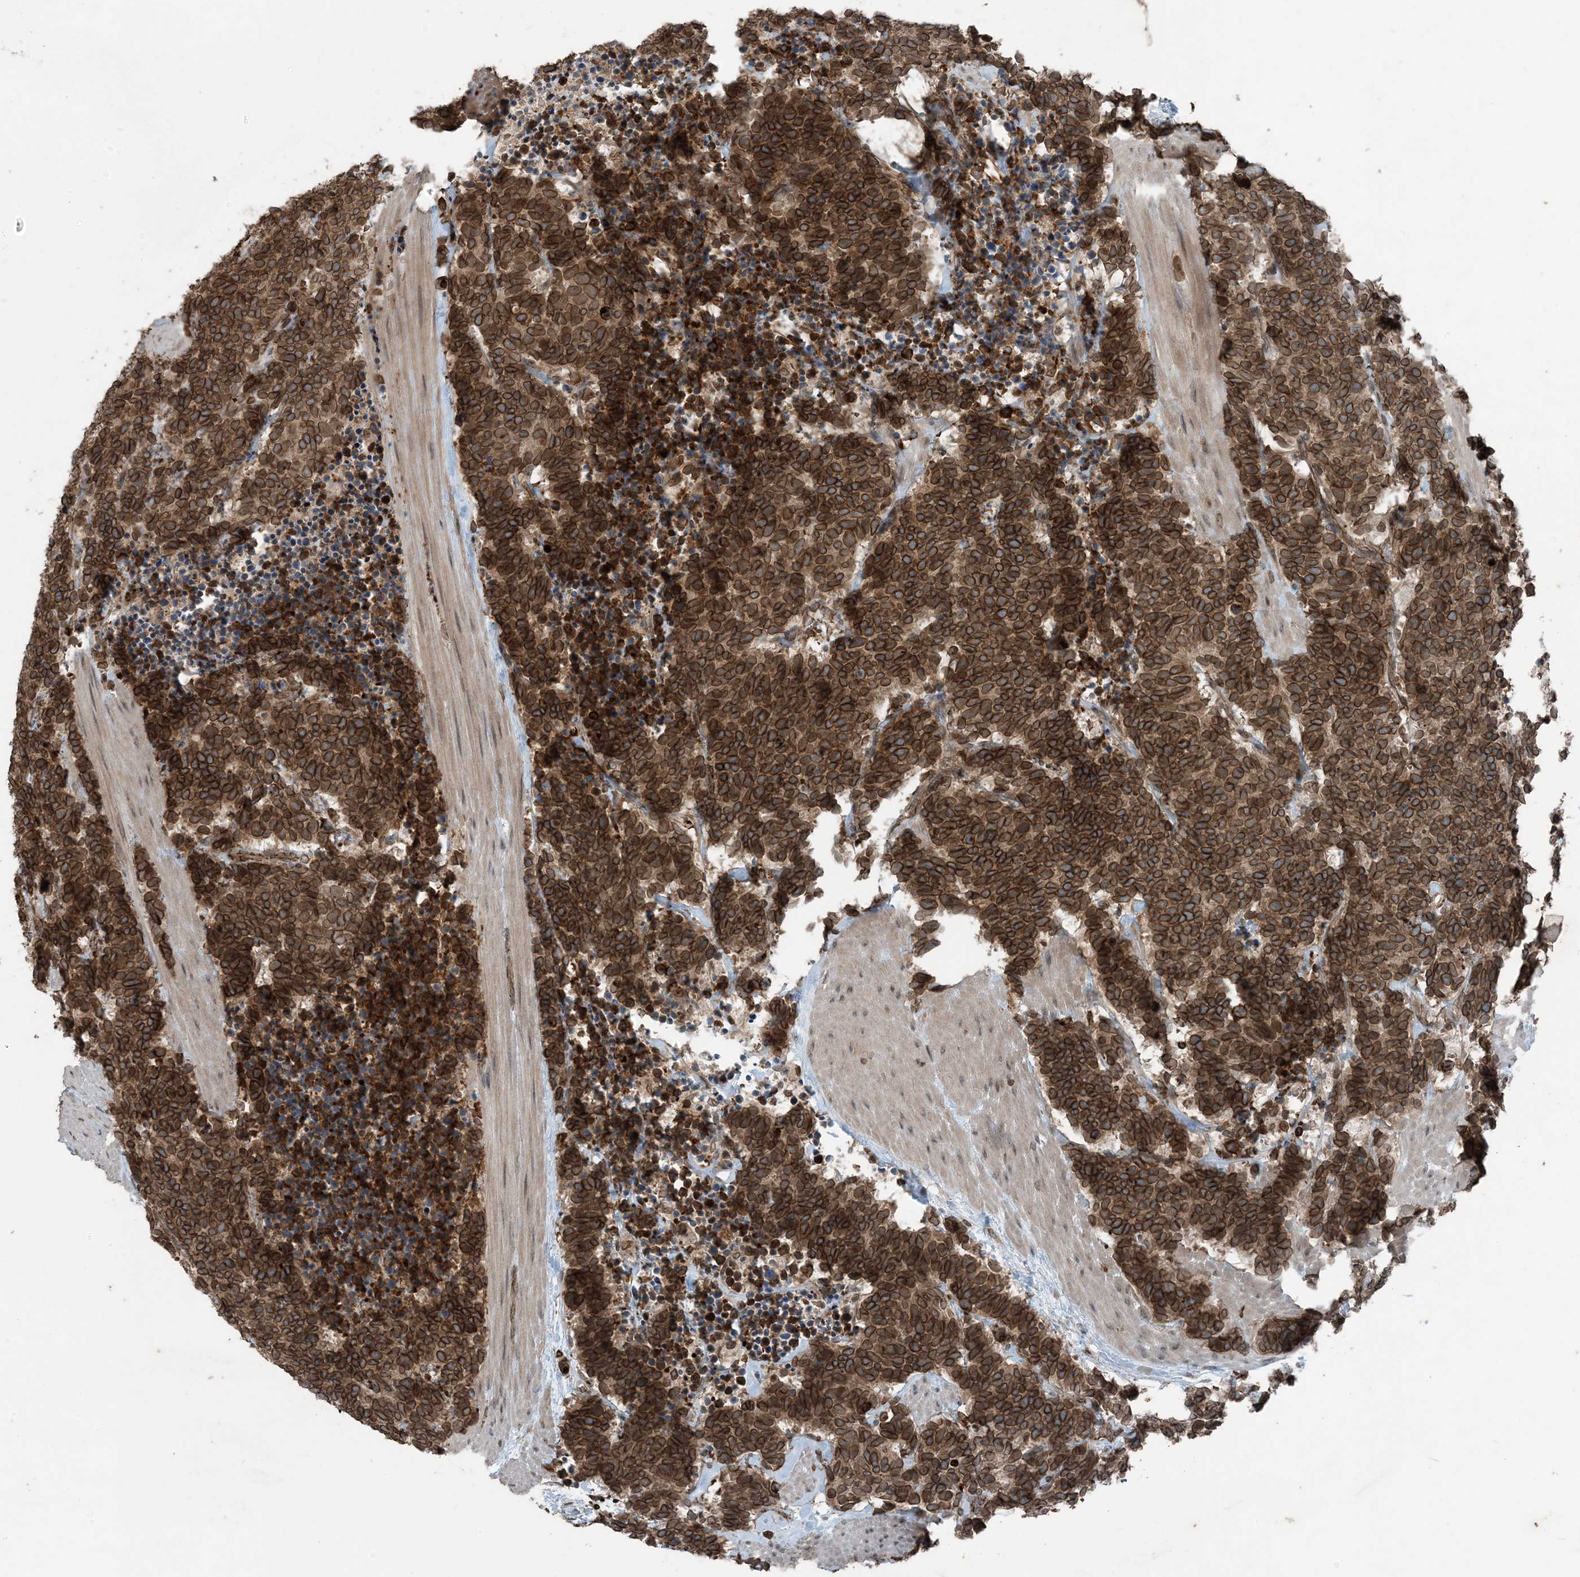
{"staining": {"intensity": "strong", "quantity": ">75%", "location": "cytoplasmic/membranous,nuclear"}, "tissue": "carcinoid", "cell_type": "Tumor cells", "image_type": "cancer", "snomed": [{"axis": "morphology", "description": "Carcinoma, NOS"}, {"axis": "morphology", "description": "Carcinoid, malignant, NOS"}, {"axis": "topography", "description": "Urinary bladder"}], "caption": "Tumor cells show high levels of strong cytoplasmic/membranous and nuclear positivity in approximately >75% of cells in carcinoid.", "gene": "ZFAND2B", "patient": {"sex": "male", "age": 57}}